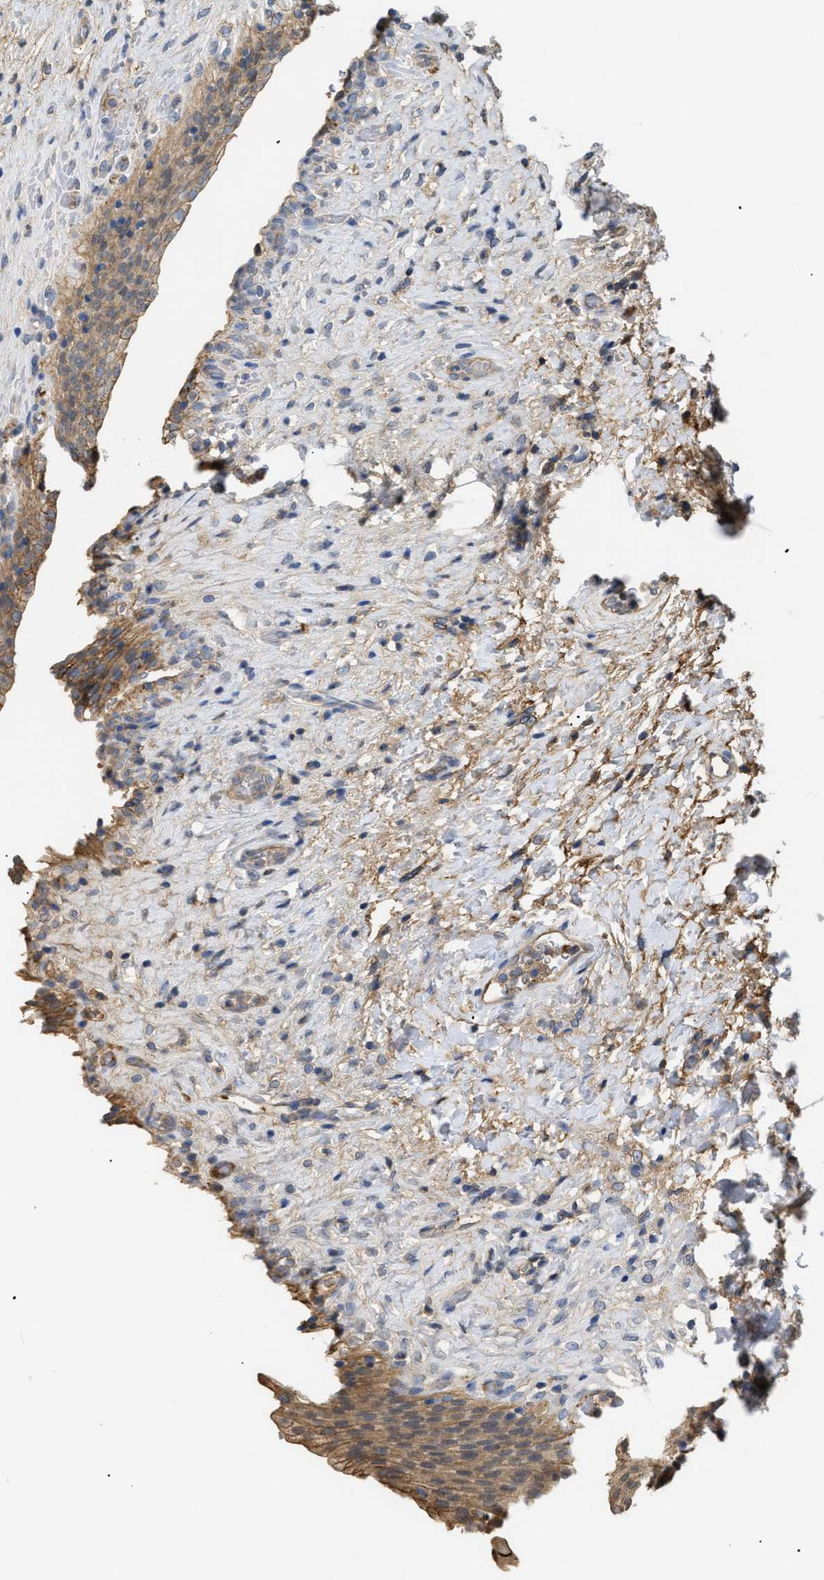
{"staining": {"intensity": "moderate", "quantity": ">75%", "location": "cytoplasmic/membranous"}, "tissue": "urinary bladder", "cell_type": "Urothelial cells", "image_type": "normal", "snomed": [{"axis": "morphology", "description": "Urothelial carcinoma, High grade"}, {"axis": "topography", "description": "Urinary bladder"}], "caption": "Protein expression analysis of normal urinary bladder shows moderate cytoplasmic/membranous positivity in about >75% of urothelial cells. The protein is stained brown, and the nuclei are stained in blue (DAB IHC with brightfield microscopy, high magnification).", "gene": "ANXA4", "patient": {"sex": "male", "age": 46}}